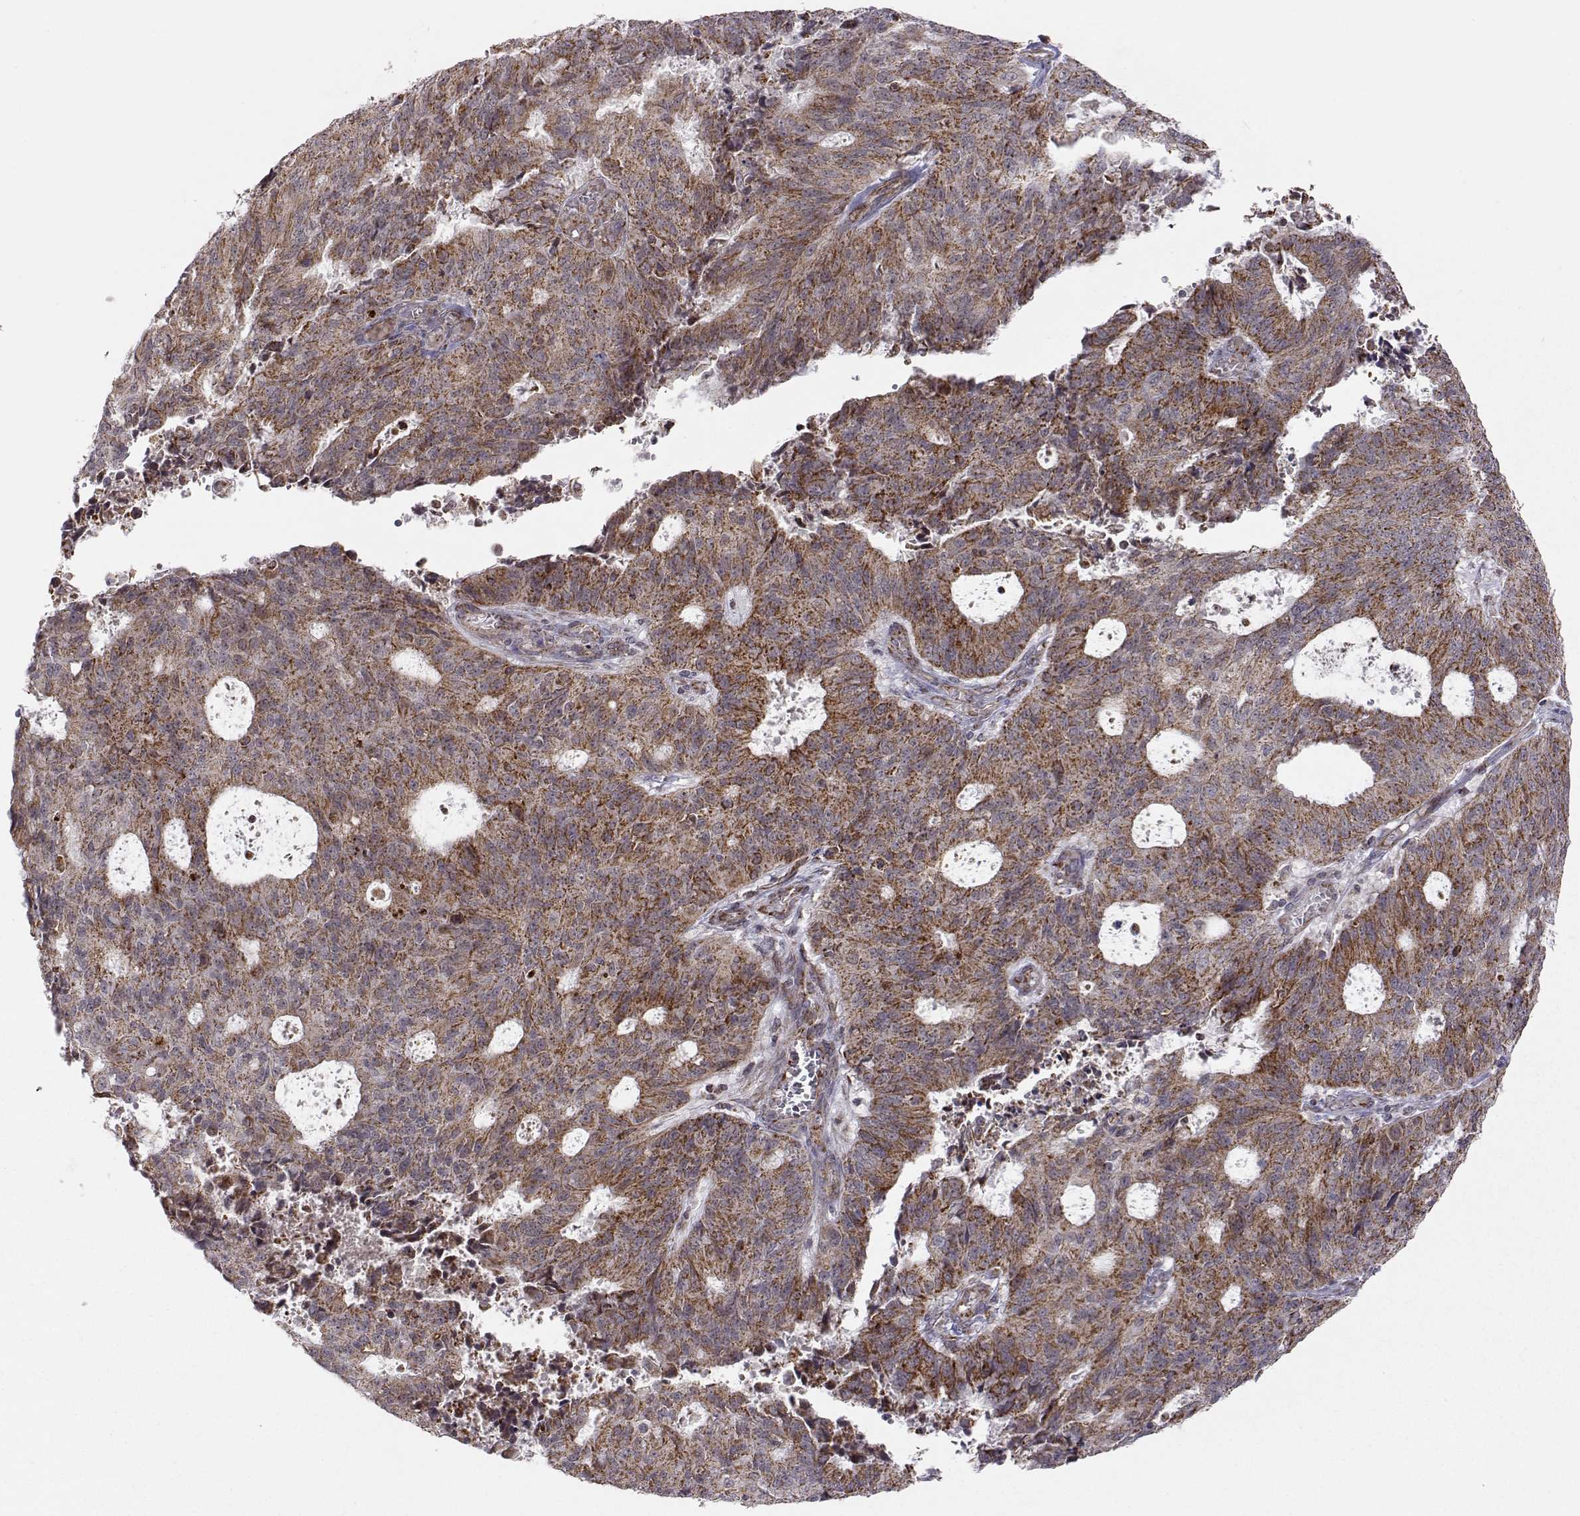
{"staining": {"intensity": "strong", "quantity": ">75%", "location": "cytoplasmic/membranous"}, "tissue": "endometrial cancer", "cell_type": "Tumor cells", "image_type": "cancer", "snomed": [{"axis": "morphology", "description": "Adenocarcinoma, NOS"}, {"axis": "topography", "description": "Endometrium"}], "caption": "The image shows staining of endometrial adenocarcinoma, revealing strong cytoplasmic/membranous protein expression (brown color) within tumor cells. The staining is performed using DAB (3,3'-diaminobenzidine) brown chromogen to label protein expression. The nuclei are counter-stained blue using hematoxylin.", "gene": "EXOG", "patient": {"sex": "female", "age": 82}}